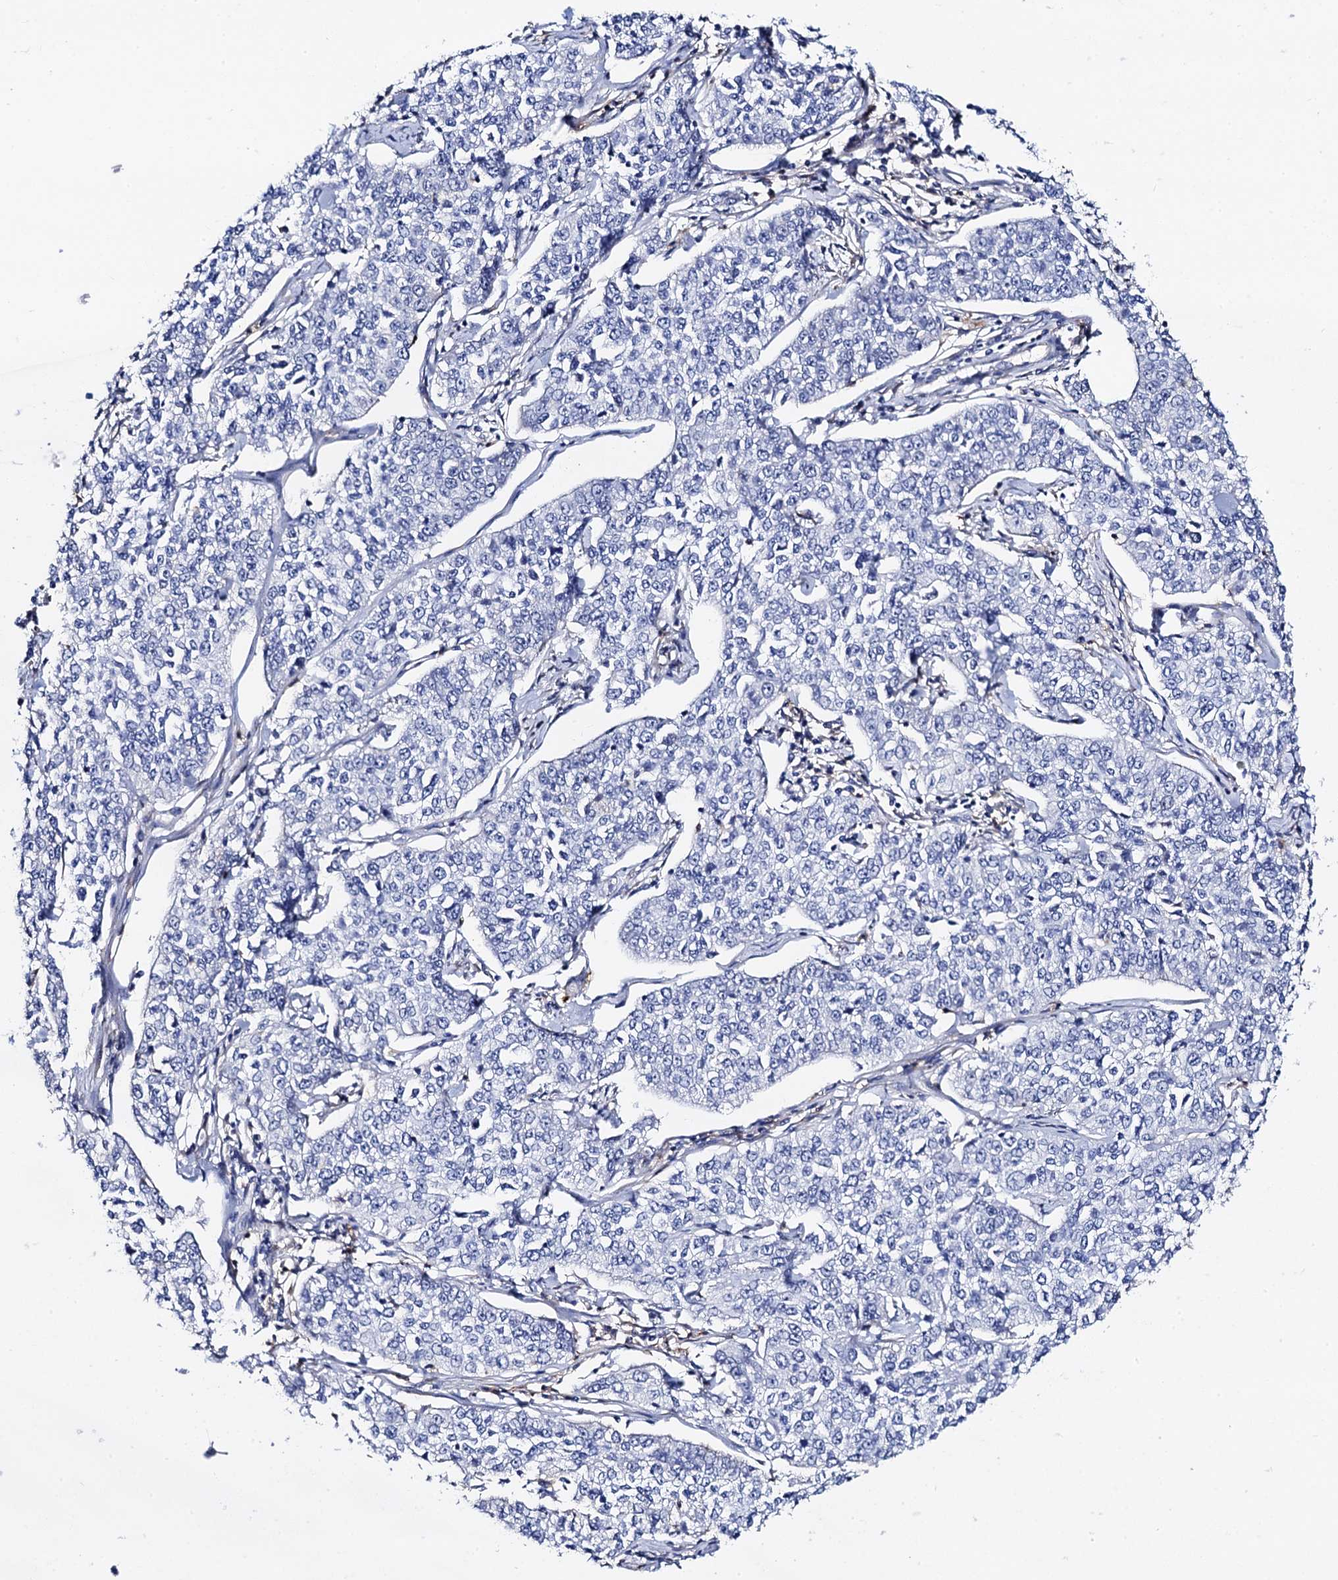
{"staining": {"intensity": "negative", "quantity": "none", "location": "none"}, "tissue": "cervical cancer", "cell_type": "Tumor cells", "image_type": "cancer", "snomed": [{"axis": "morphology", "description": "Squamous cell carcinoma, NOS"}, {"axis": "topography", "description": "Cervix"}], "caption": "This is a photomicrograph of IHC staining of squamous cell carcinoma (cervical), which shows no positivity in tumor cells. (Stains: DAB IHC with hematoxylin counter stain, Microscopy: brightfield microscopy at high magnification).", "gene": "FREM3", "patient": {"sex": "female", "age": 35}}